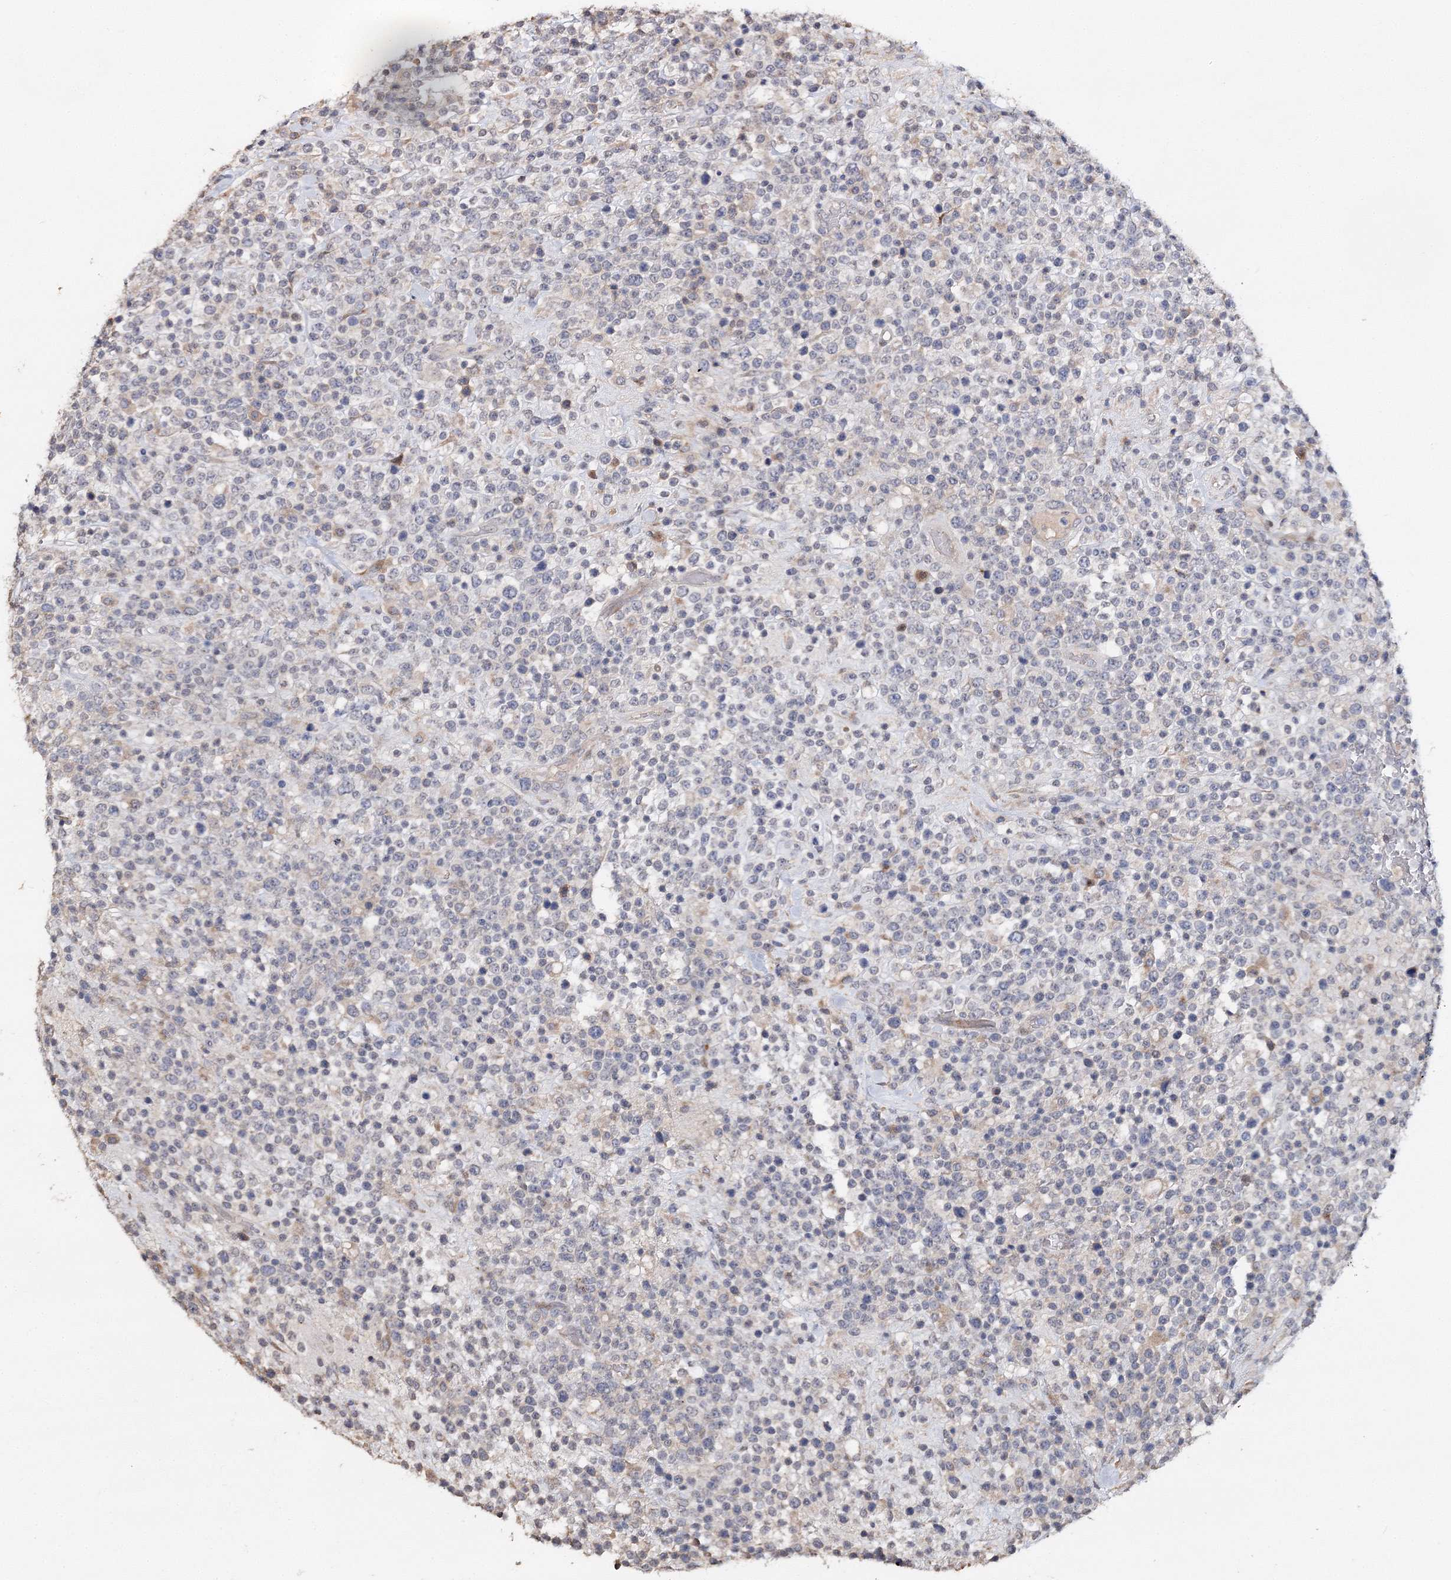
{"staining": {"intensity": "negative", "quantity": "none", "location": "none"}, "tissue": "lymphoma", "cell_type": "Tumor cells", "image_type": "cancer", "snomed": [{"axis": "morphology", "description": "Malignant lymphoma, non-Hodgkin's type, High grade"}, {"axis": "topography", "description": "Colon"}], "caption": "IHC photomicrograph of neoplastic tissue: human lymphoma stained with DAB (3,3'-diaminobenzidine) reveals no significant protein positivity in tumor cells. (Brightfield microscopy of DAB (3,3'-diaminobenzidine) immunohistochemistry (IHC) at high magnification).", "gene": "GJB5", "patient": {"sex": "female", "age": 53}}